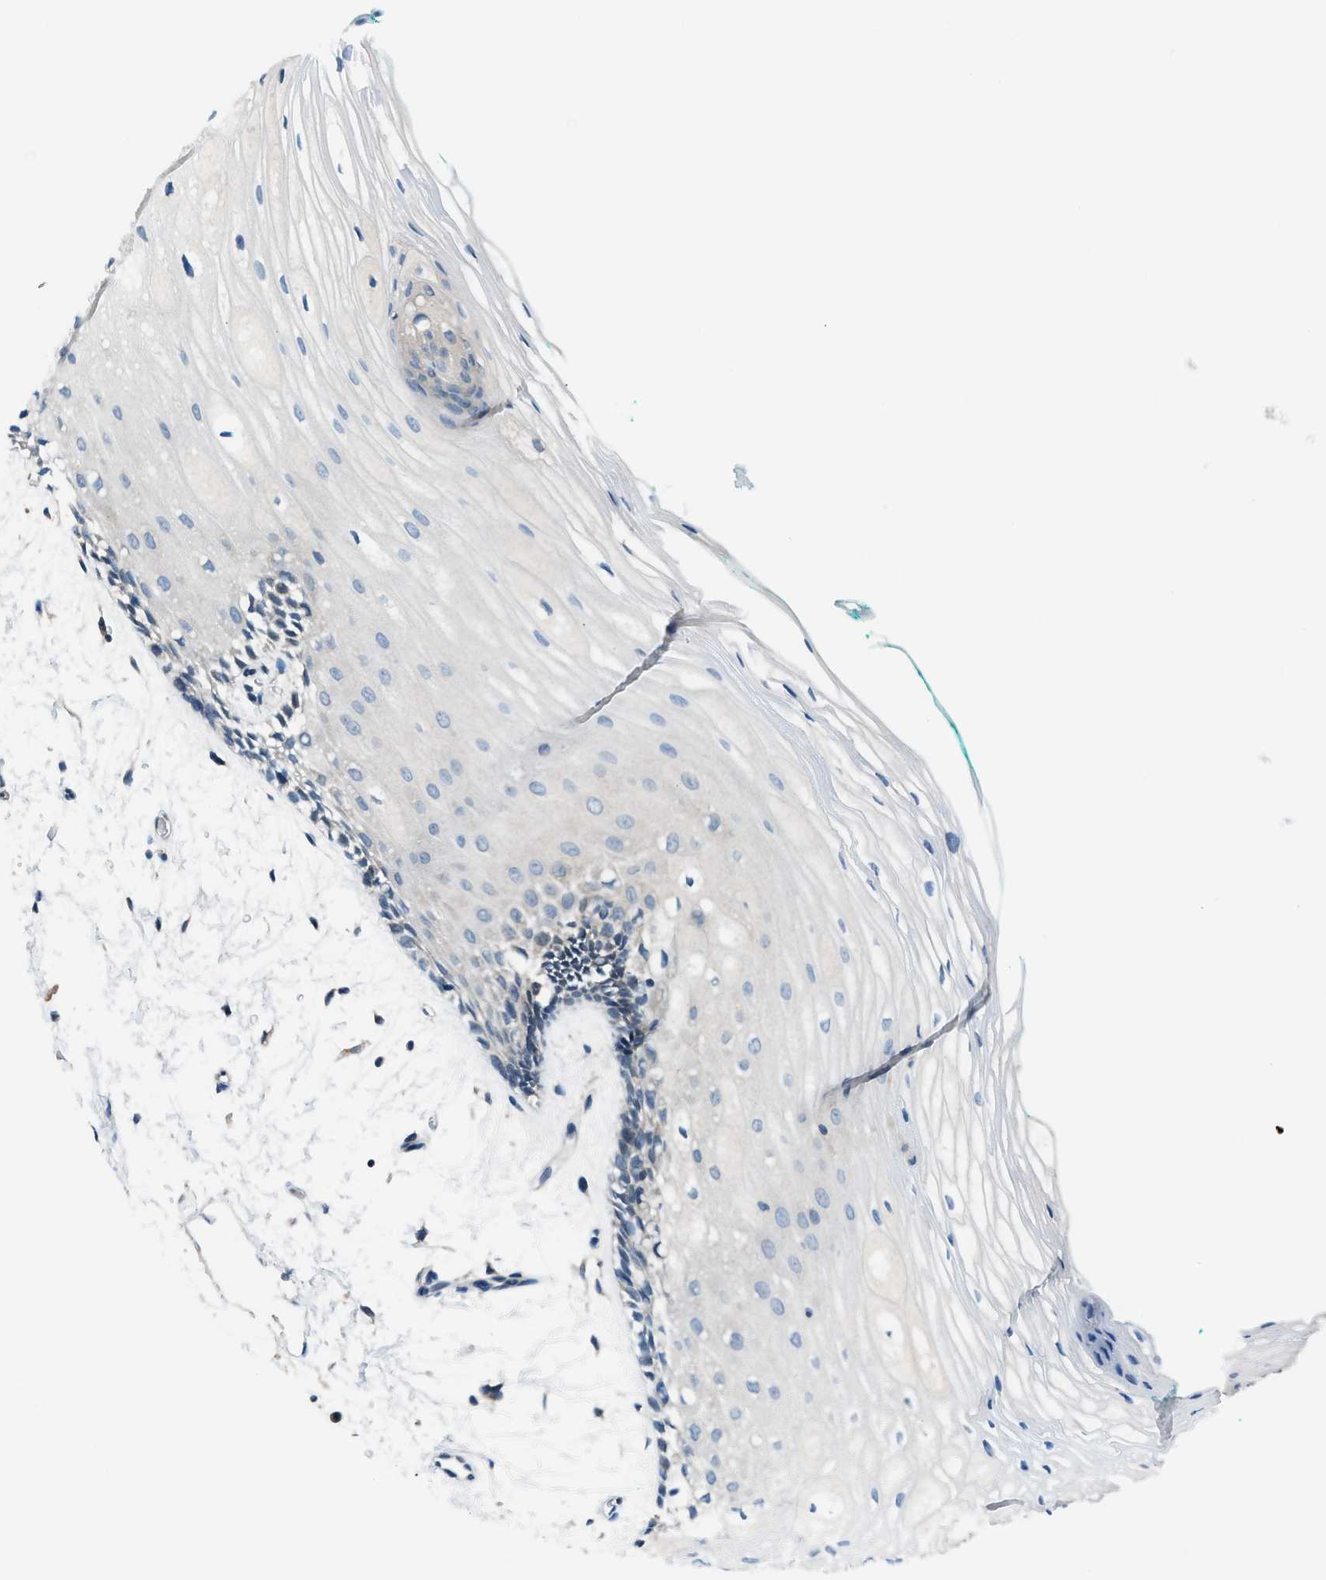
{"staining": {"intensity": "negative", "quantity": "none", "location": "none"}, "tissue": "oral mucosa", "cell_type": "Squamous epithelial cells", "image_type": "normal", "snomed": [{"axis": "morphology", "description": "Normal tissue, NOS"}, {"axis": "topography", "description": "Skeletal muscle"}, {"axis": "topography", "description": "Oral tissue"}, {"axis": "topography", "description": "Peripheral nerve tissue"}], "caption": "Benign oral mucosa was stained to show a protein in brown. There is no significant staining in squamous epithelial cells. (DAB (3,3'-diaminobenzidine) IHC with hematoxylin counter stain).", "gene": "ACP1", "patient": {"sex": "female", "age": 84}}